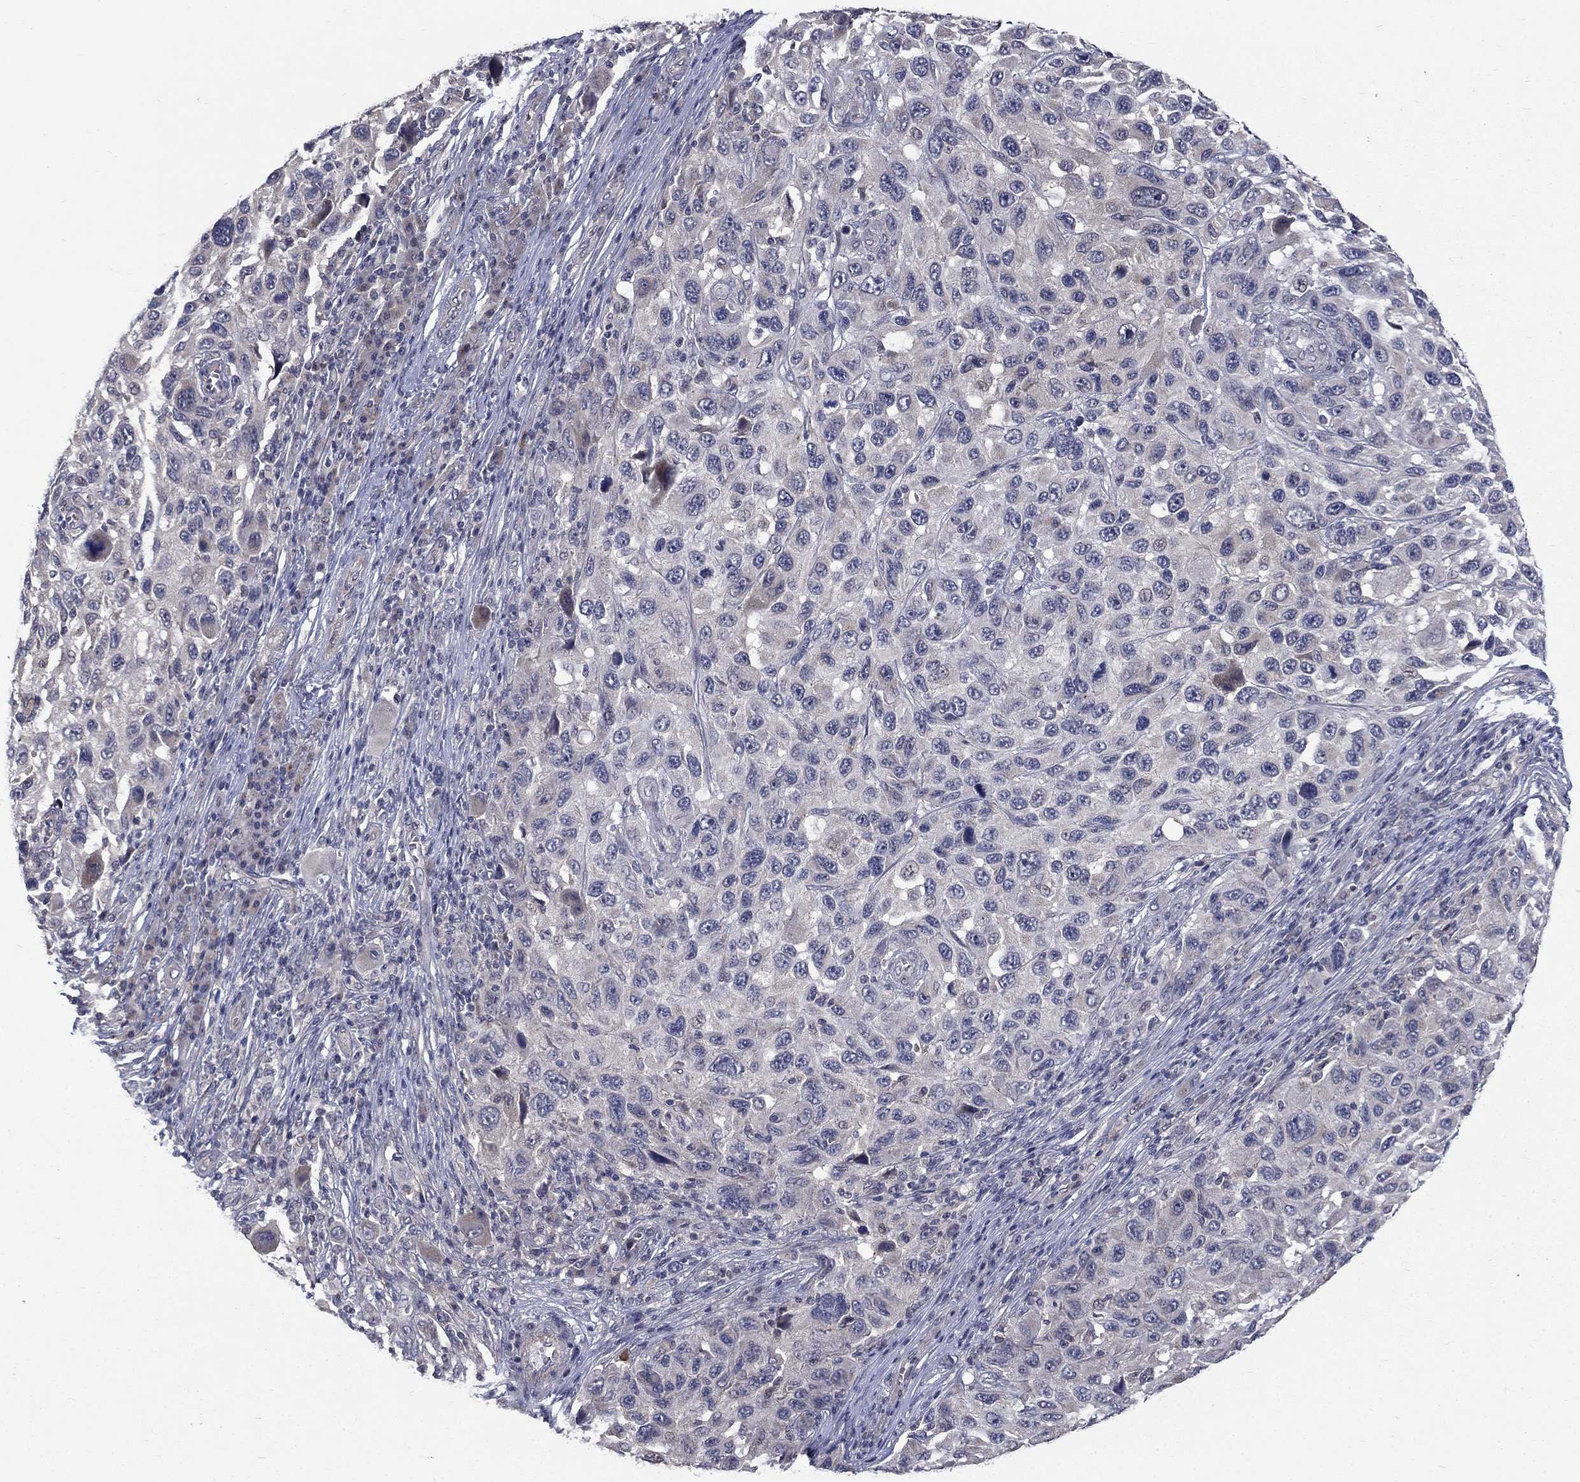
{"staining": {"intensity": "negative", "quantity": "none", "location": "none"}, "tissue": "melanoma", "cell_type": "Tumor cells", "image_type": "cancer", "snomed": [{"axis": "morphology", "description": "Malignant melanoma, NOS"}, {"axis": "topography", "description": "Skin"}], "caption": "Malignant melanoma was stained to show a protein in brown. There is no significant staining in tumor cells. (DAB immunohistochemistry (IHC) visualized using brightfield microscopy, high magnification).", "gene": "FAM3B", "patient": {"sex": "male", "age": 53}}